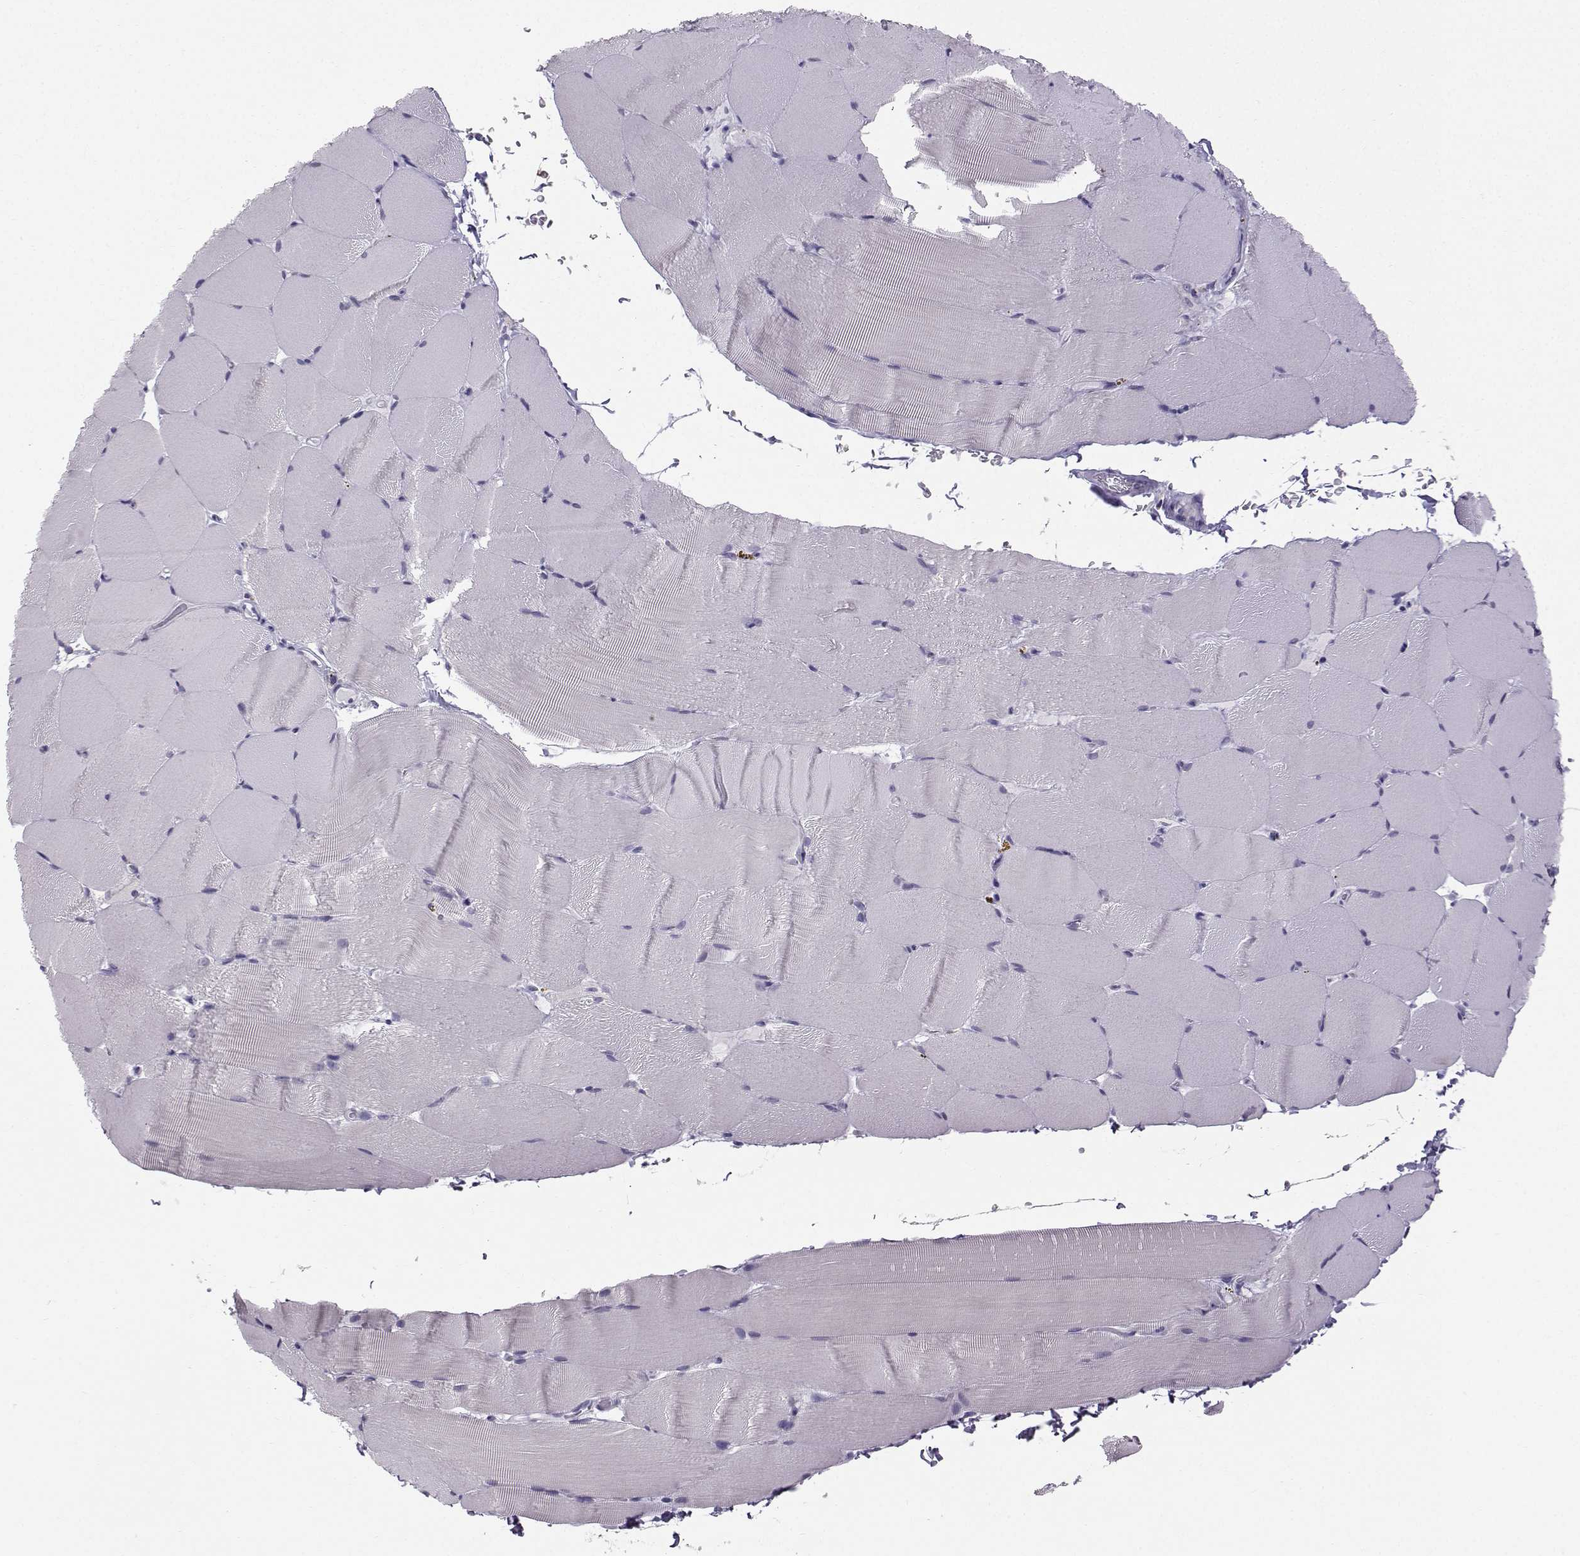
{"staining": {"intensity": "negative", "quantity": "none", "location": "none"}, "tissue": "skeletal muscle", "cell_type": "Myocytes", "image_type": "normal", "snomed": [{"axis": "morphology", "description": "Normal tissue, NOS"}, {"axis": "topography", "description": "Skeletal muscle"}], "caption": "Myocytes are negative for brown protein staining in normal skeletal muscle. The staining is performed using DAB brown chromogen with nuclei counter-stained in using hematoxylin.", "gene": "ZBTB8B", "patient": {"sex": "female", "age": 37}}